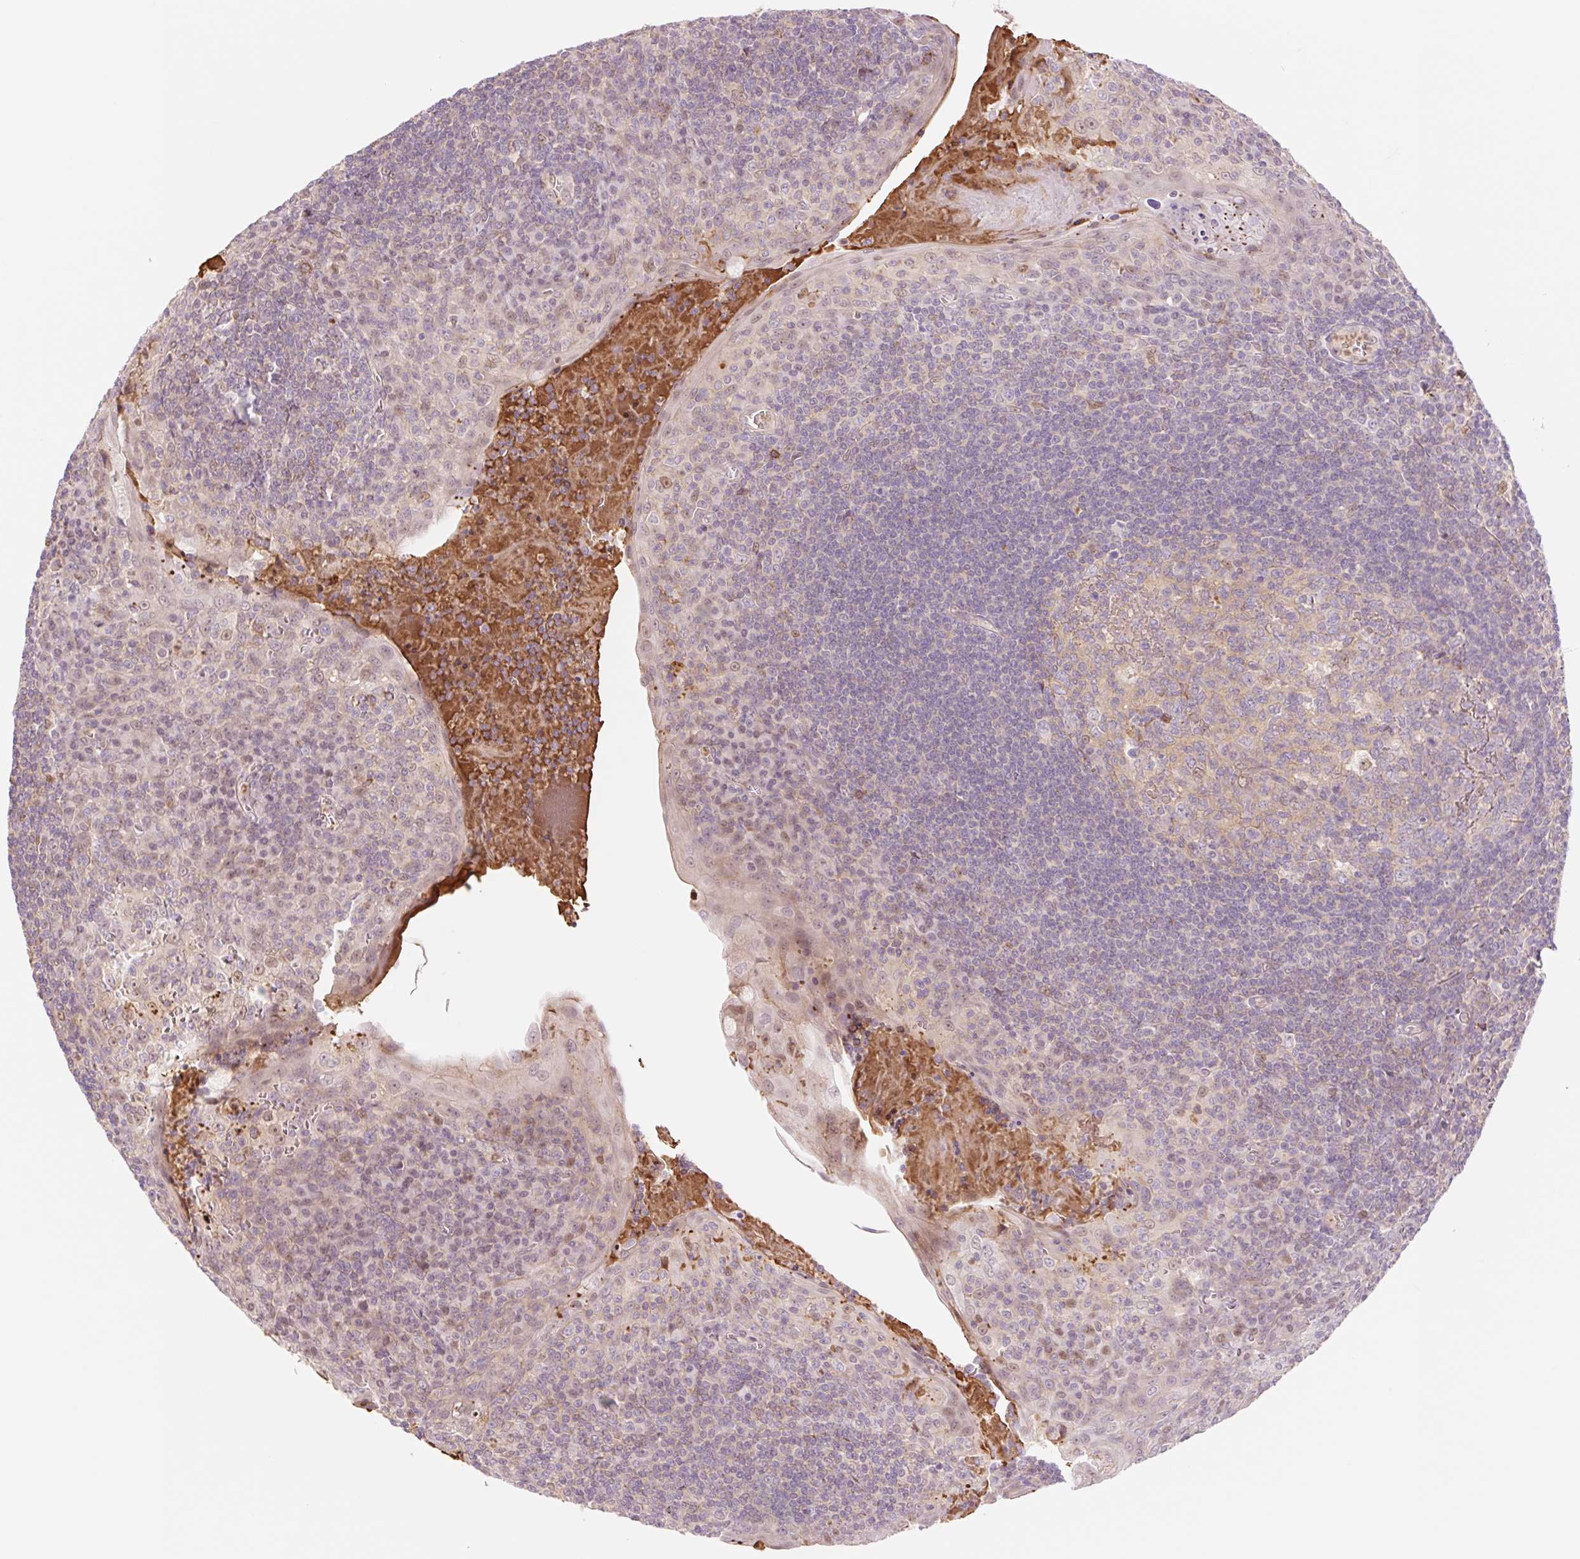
{"staining": {"intensity": "weak", "quantity": "25%-75%", "location": "cytoplasmic/membranous"}, "tissue": "tonsil", "cell_type": "Germinal center cells", "image_type": "normal", "snomed": [{"axis": "morphology", "description": "Normal tissue, NOS"}, {"axis": "topography", "description": "Tonsil"}], "caption": "The photomicrograph reveals staining of normal tonsil, revealing weak cytoplasmic/membranous protein positivity (brown color) within germinal center cells.", "gene": "HEBP1", "patient": {"sex": "male", "age": 27}}